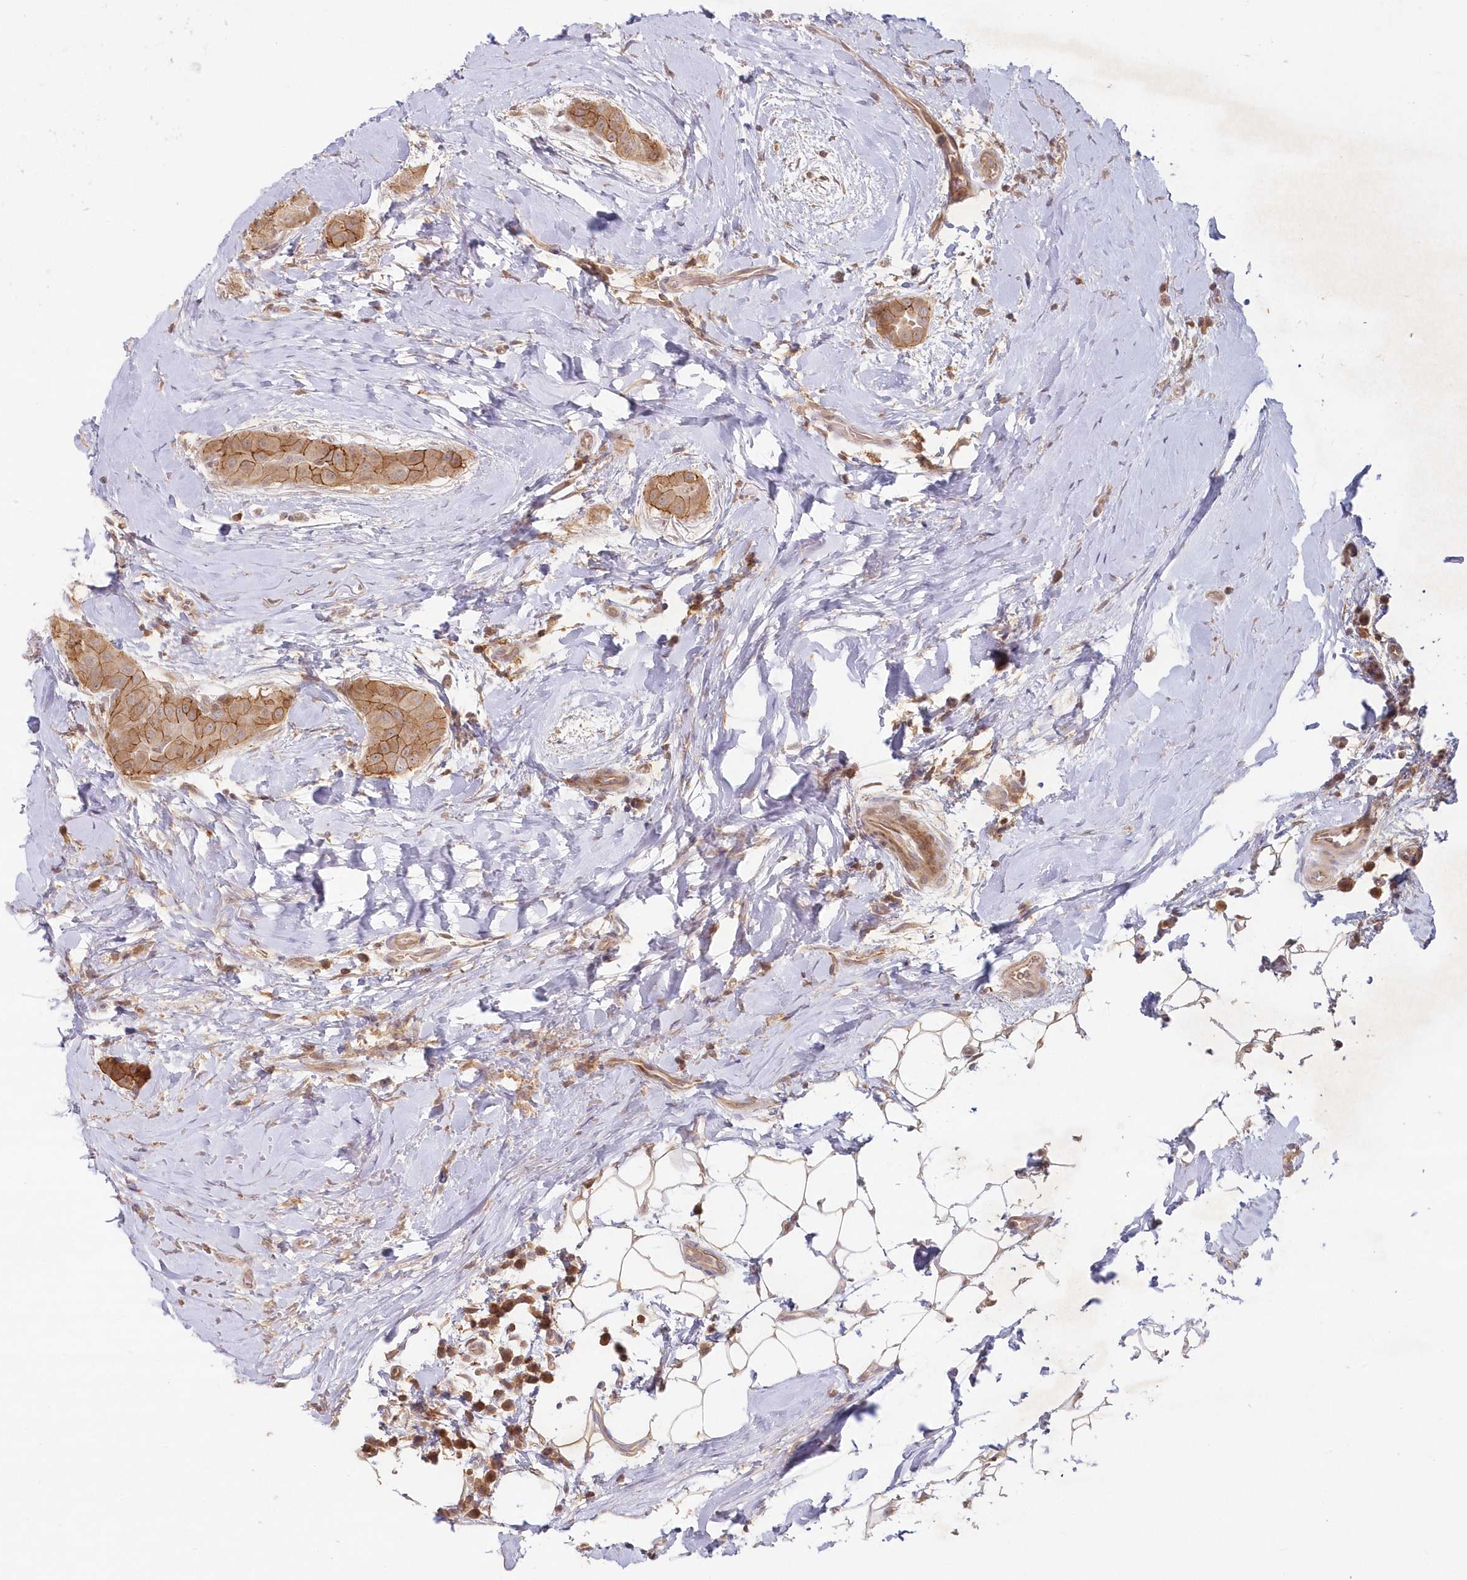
{"staining": {"intensity": "moderate", "quantity": ">75%", "location": "cytoplasmic/membranous"}, "tissue": "thyroid cancer", "cell_type": "Tumor cells", "image_type": "cancer", "snomed": [{"axis": "morphology", "description": "Papillary adenocarcinoma, NOS"}, {"axis": "topography", "description": "Thyroid gland"}], "caption": "Thyroid papillary adenocarcinoma stained with a brown dye displays moderate cytoplasmic/membranous positive expression in about >75% of tumor cells.", "gene": "TOGARAM2", "patient": {"sex": "male", "age": 33}}